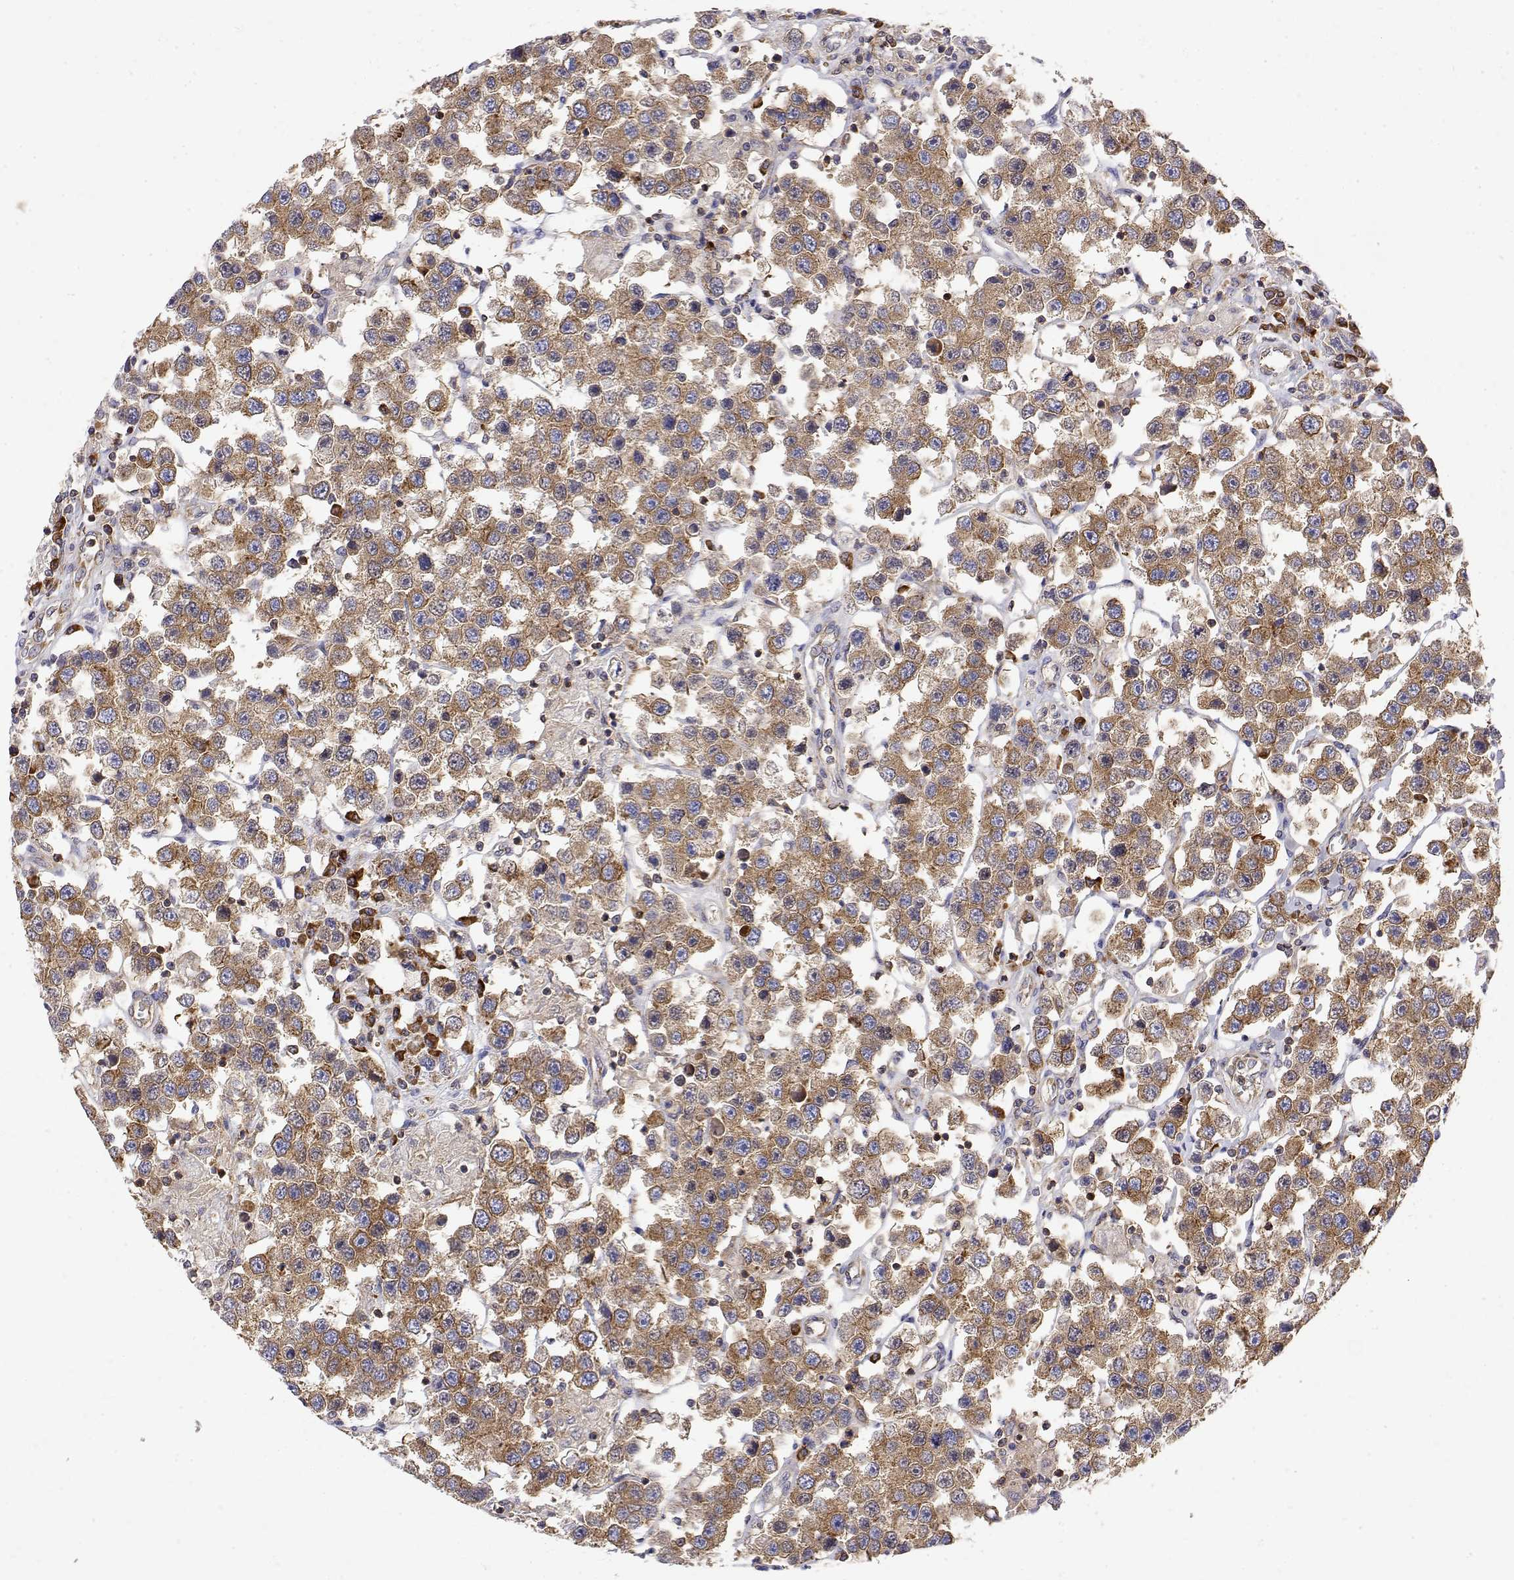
{"staining": {"intensity": "moderate", "quantity": ">75%", "location": "cytoplasmic/membranous"}, "tissue": "testis cancer", "cell_type": "Tumor cells", "image_type": "cancer", "snomed": [{"axis": "morphology", "description": "Seminoma, NOS"}, {"axis": "topography", "description": "Testis"}], "caption": "Protein staining demonstrates moderate cytoplasmic/membranous staining in approximately >75% of tumor cells in testis cancer (seminoma). (Stains: DAB in brown, nuclei in blue, Microscopy: brightfield microscopy at high magnification).", "gene": "EEF1G", "patient": {"sex": "male", "age": 45}}